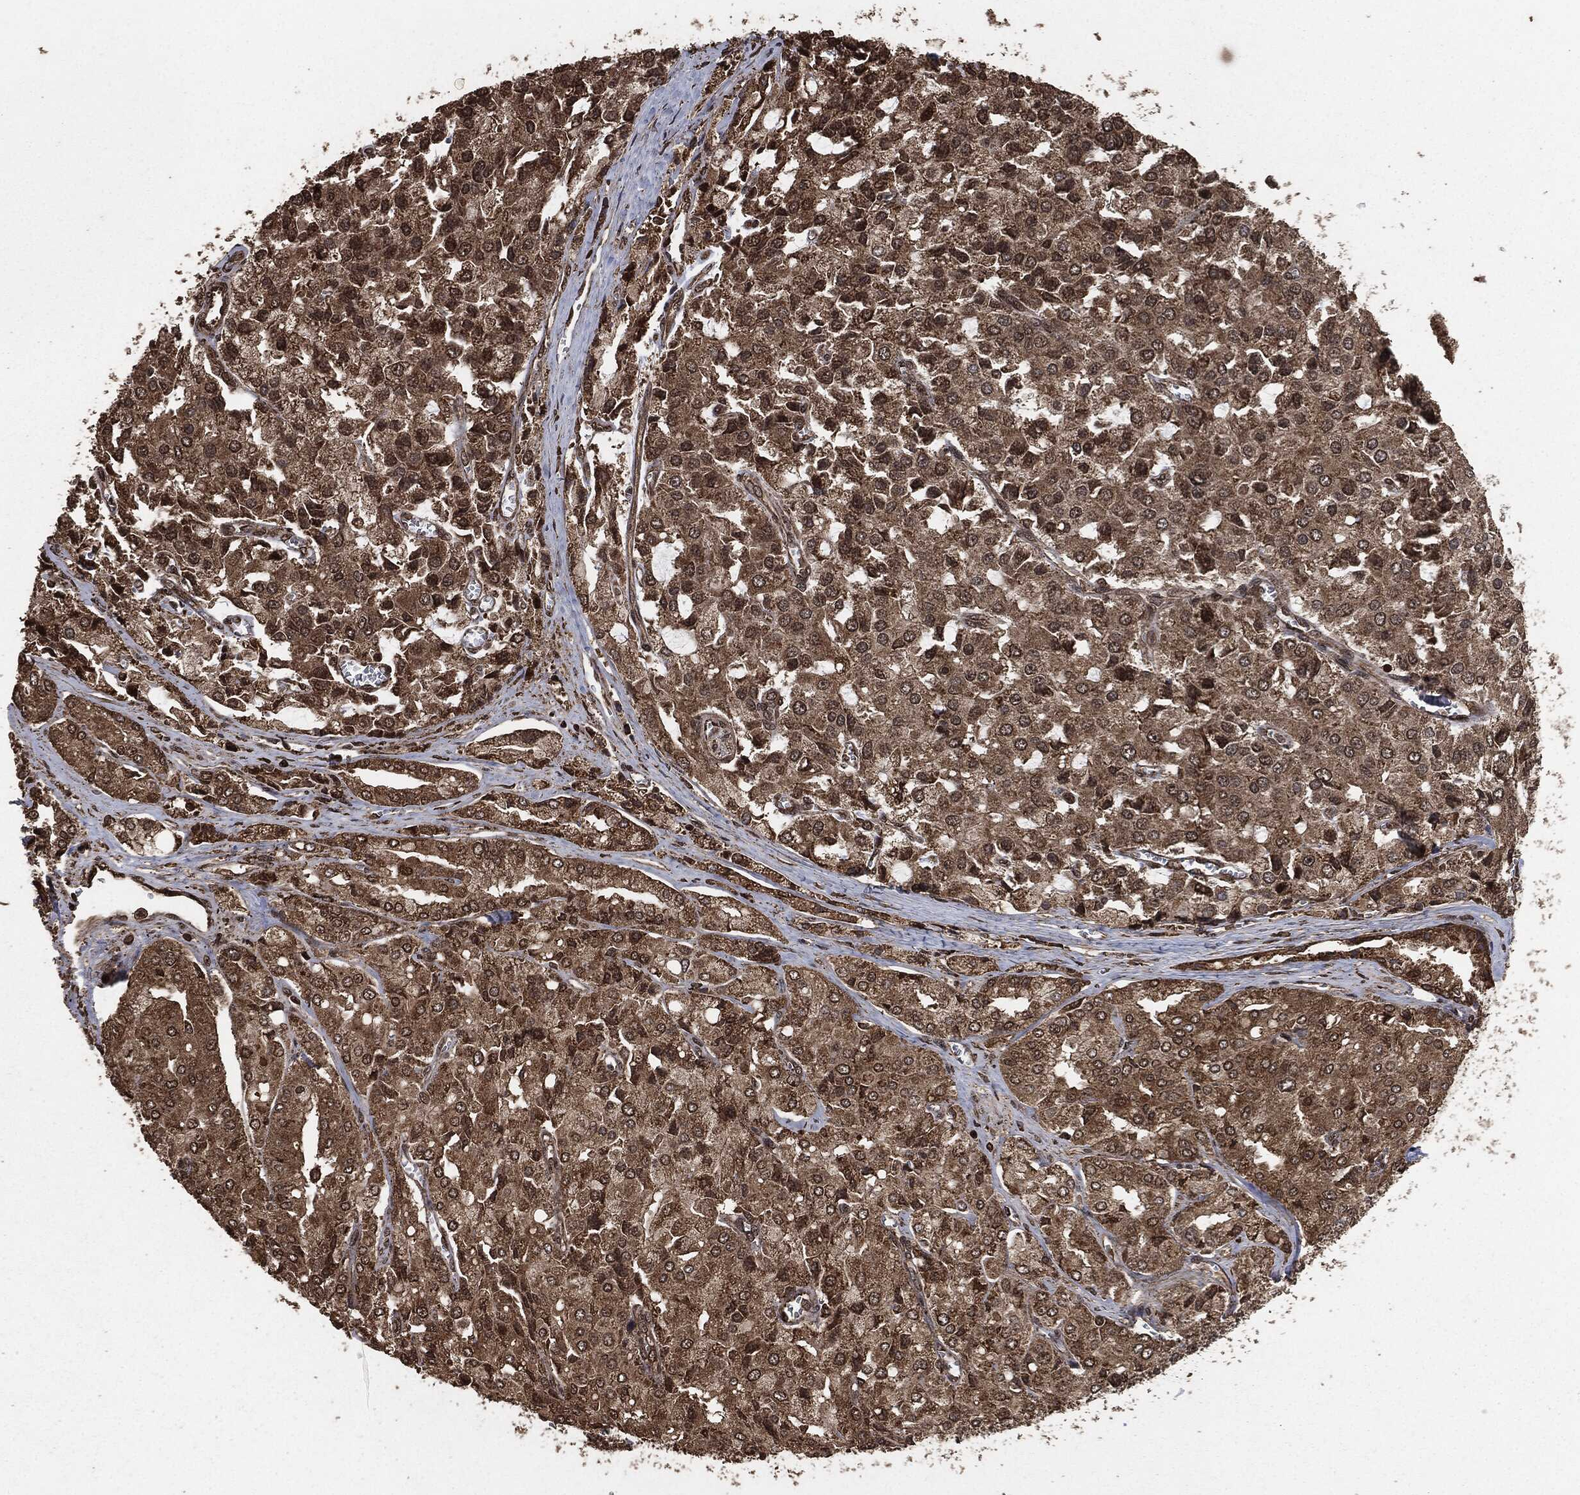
{"staining": {"intensity": "strong", "quantity": "<25%", "location": "cytoplasmic/membranous"}, "tissue": "prostate cancer", "cell_type": "Tumor cells", "image_type": "cancer", "snomed": [{"axis": "morphology", "description": "Adenocarcinoma, NOS"}, {"axis": "topography", "description": "Prostate and seminal vesicle, NOS"}, {"axis": "topography", "description": "Prostate"}], "caption": "Human prostate cancer stained with a protein marker reveals strong staining in tumor cells.", "gene": "EGFR", "patient": {"sex": "male", "age": 67}}